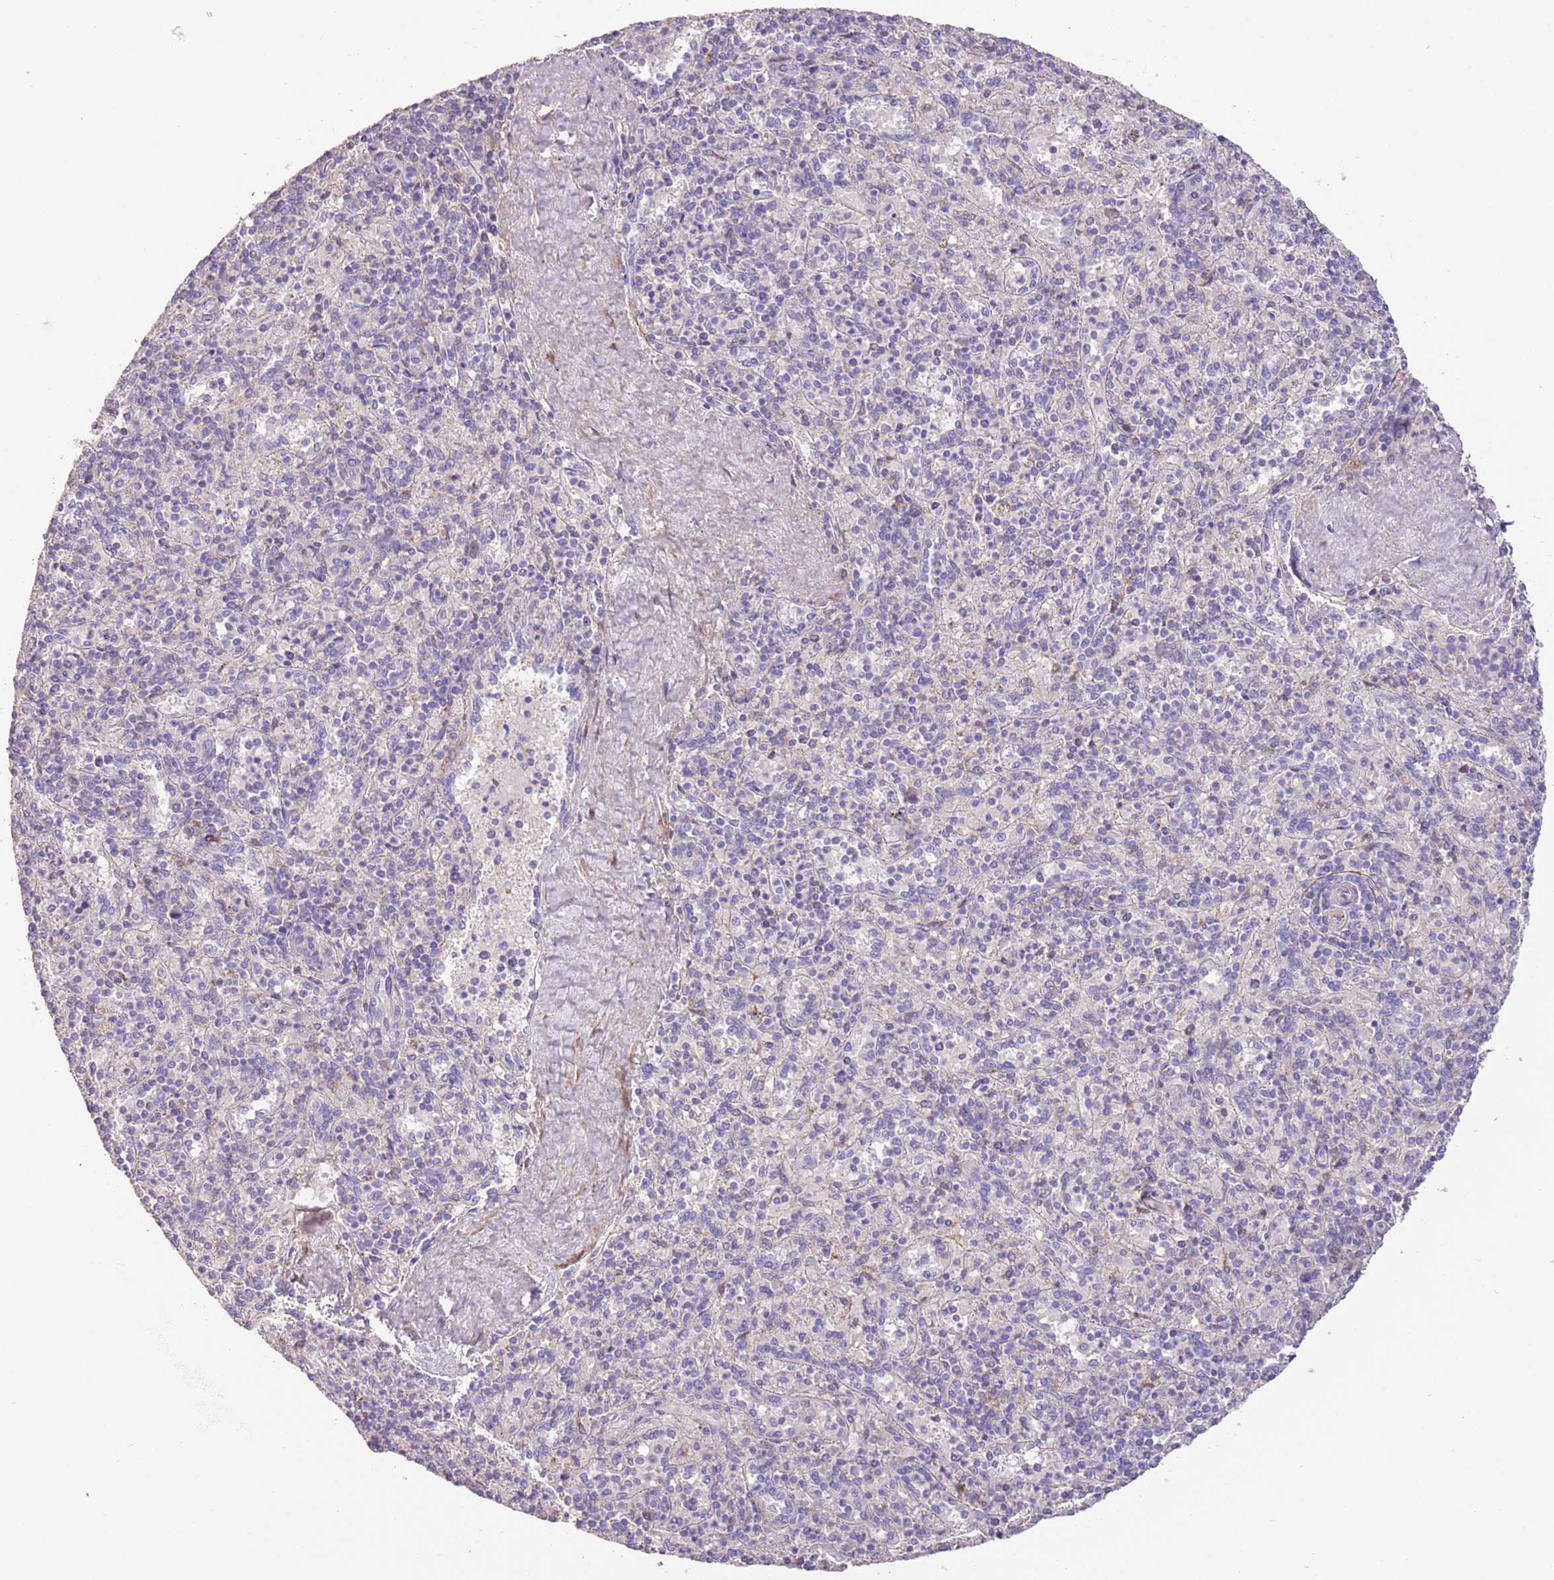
{"staining": {"intensity": "negative", "quantity": "none", "location": "none"}, "tissue": "spleen", "cell_type": "Cells in red pulp", "image_type": "normal", "snomed": [{"axis": "morphology", "description": "Normal tissue, NOS"}, {"axis": "topography", "description": "Spleen"}], "caption": "Immunohistochemistry image of unremarkable spleen: spleen stained with DAB shows no significant protein staining in cells in red pulp. (DAB (3,3'-diaminobenzidine) immunohistochemistry (IHC) with hematoxylin counter stain).", "gene": "SFTPA1", "patient": {"sex": "male", "age": 82}}